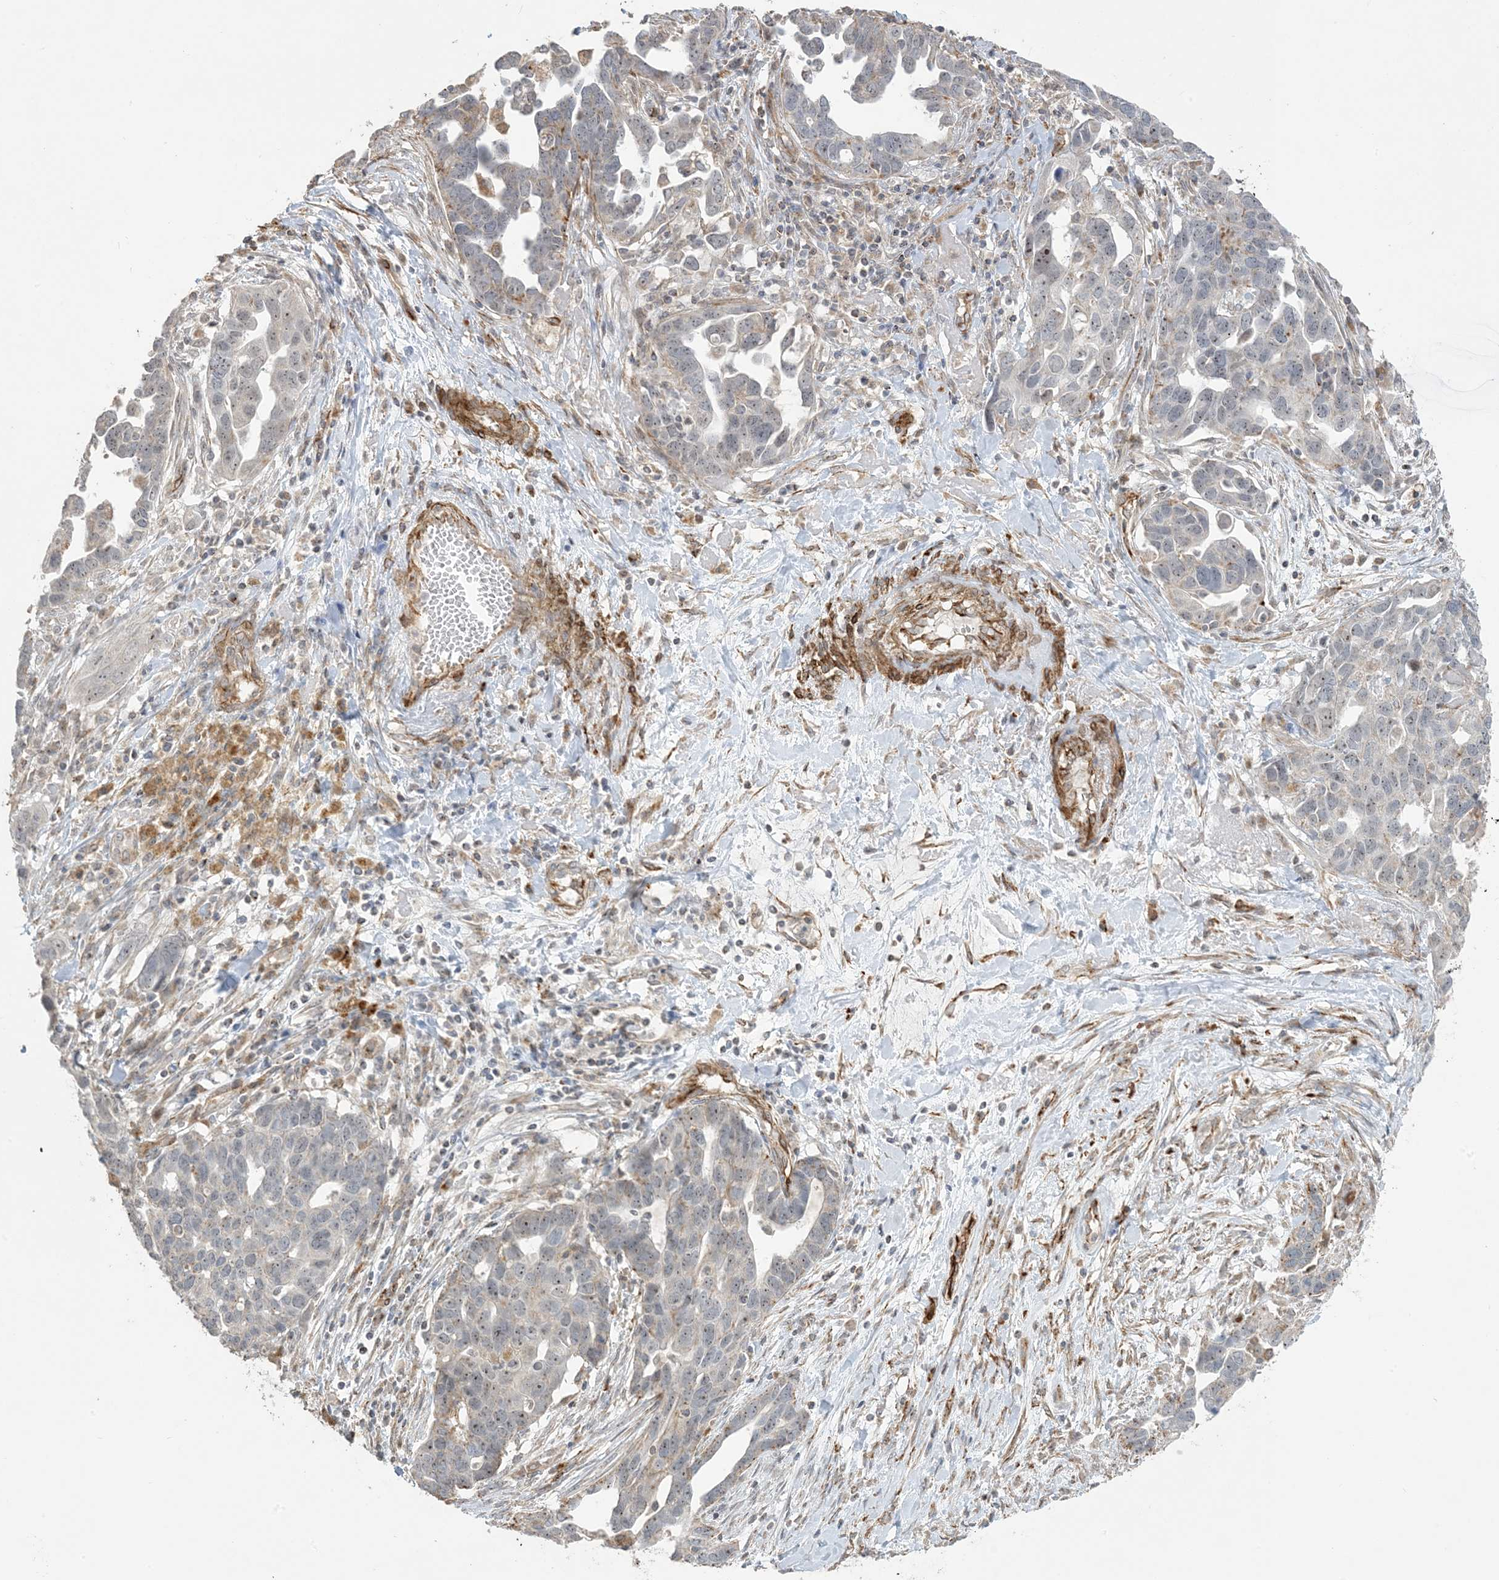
{"staining": {"intensity": "weak", "quantity": "<25%", "location": "cytoplasmic/membranous,nuclear"}, "tissue": "ovarian cancer", "cell_type": "Tumor cells", "image_type": "cancer", "snomed": [{"axis": "morphology", "description": "Cystadenocarcinoma, serous, NOS"}, {"axis": "topography", "description": "Ovary"}], "caption": "DAB (3,3'-diaminobenzidine) immunohistochemical staining of serous cystadenocarcinoma (ovarian) demonstrates no significant expression in tumor cells.", "gene": "AGA", "patient": {"sex": "female", "age": 54}}